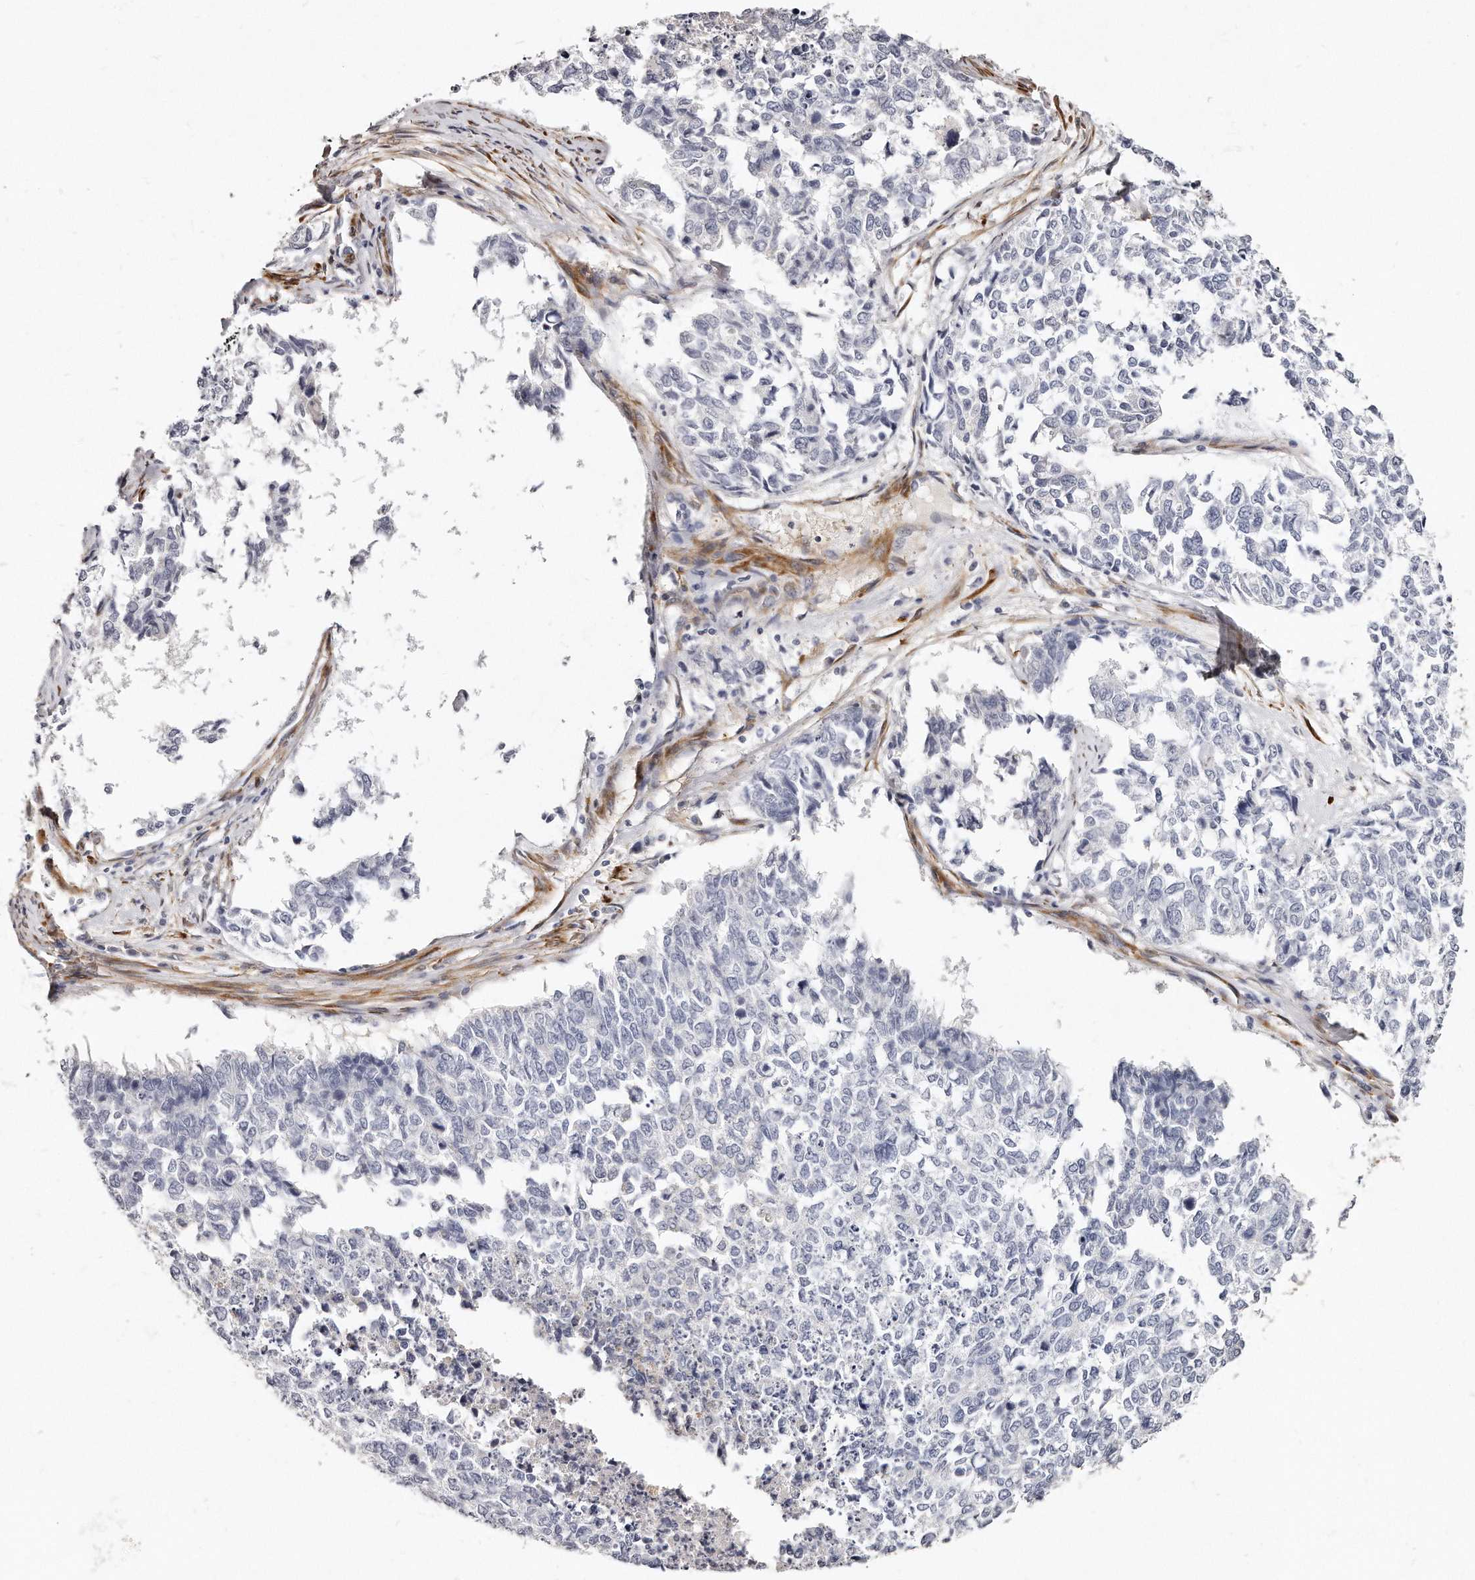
{"staining": {"intensity": "negative", "quantity": "none", "location": "none"}, "tissue": "cervical cancer", "cell_type": "Tumor cells", "image_type": "cancer", "snomed": [{"axis": "morphology", "description": "Squamous cell carcinoma, NOS"}, {"axis": "topography", "description": "Cervix"}], "caption": "An image of human squamous cell carcinoma (cervical) is negative for staining in tumor cells. (Immunohistochemistry, brightfield microscopy, high magnification).", "gene": "LMOD1", "patient": {"sex": "female", "age": 63}}